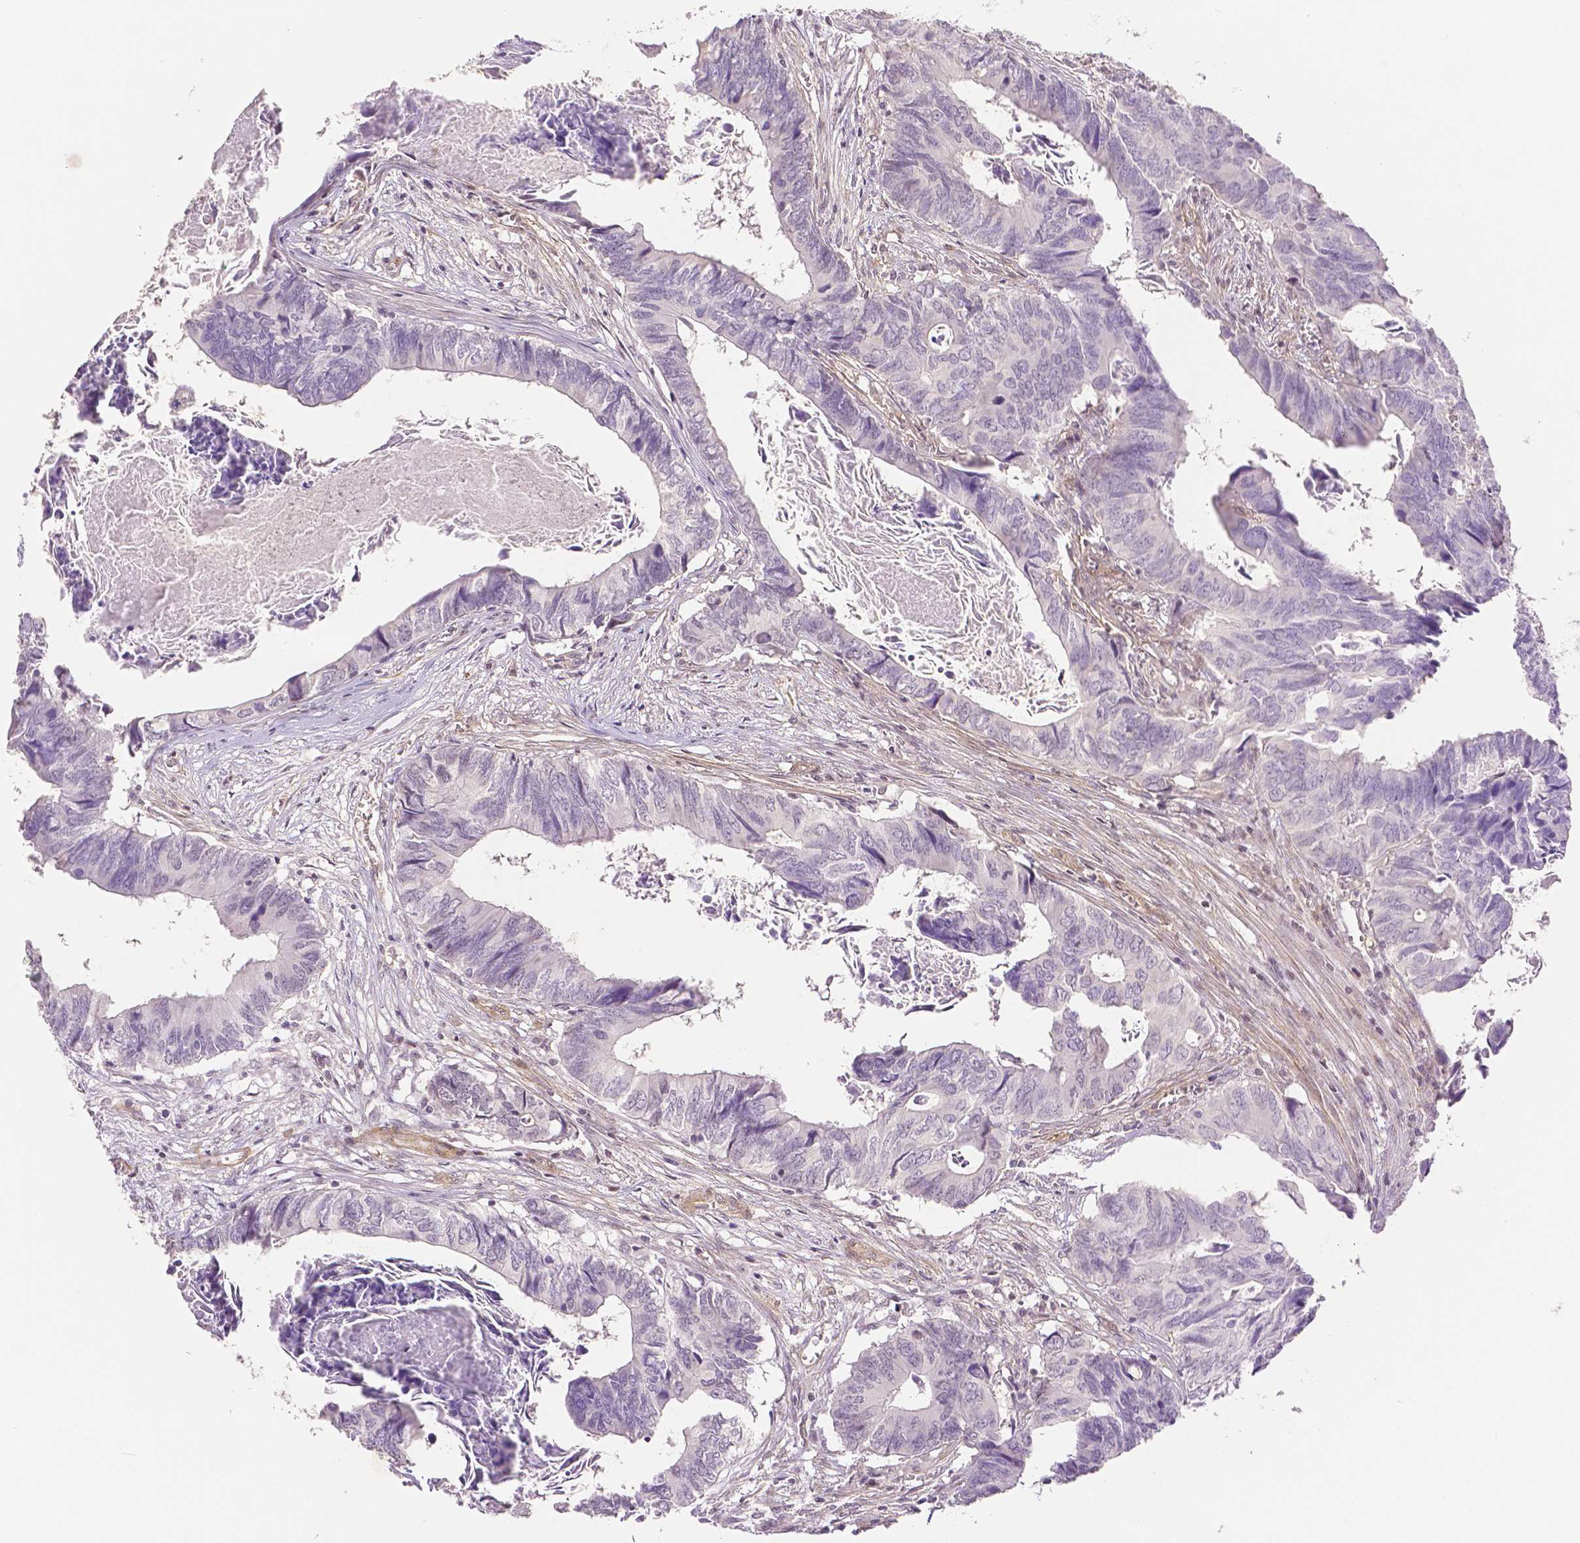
{"staining": {"intensity": "weak", "quantity": "<25%", "location": "cytoplasmic/membranous"}, "tissue": "colorectal cancer", "cell_type": "Tumor cells", "image_type": "cancer", "snomed": [{"axis": "morphology", "description": "Adenocarcinoma, NOS"}, {"axis": "topography", "description": "Colon"}], "caption": "An image of colorectal cancer (adenocarcinoma) stained for a protein shows no brown staining in tumor cells. The staining was performed using DAB to visualize the protein expression in brown, while the nuclei were stained in blue with hematoxylin (Magnification: 20x).", "gene": "THY1", "patient": {"sex": "female", "age": 82}}